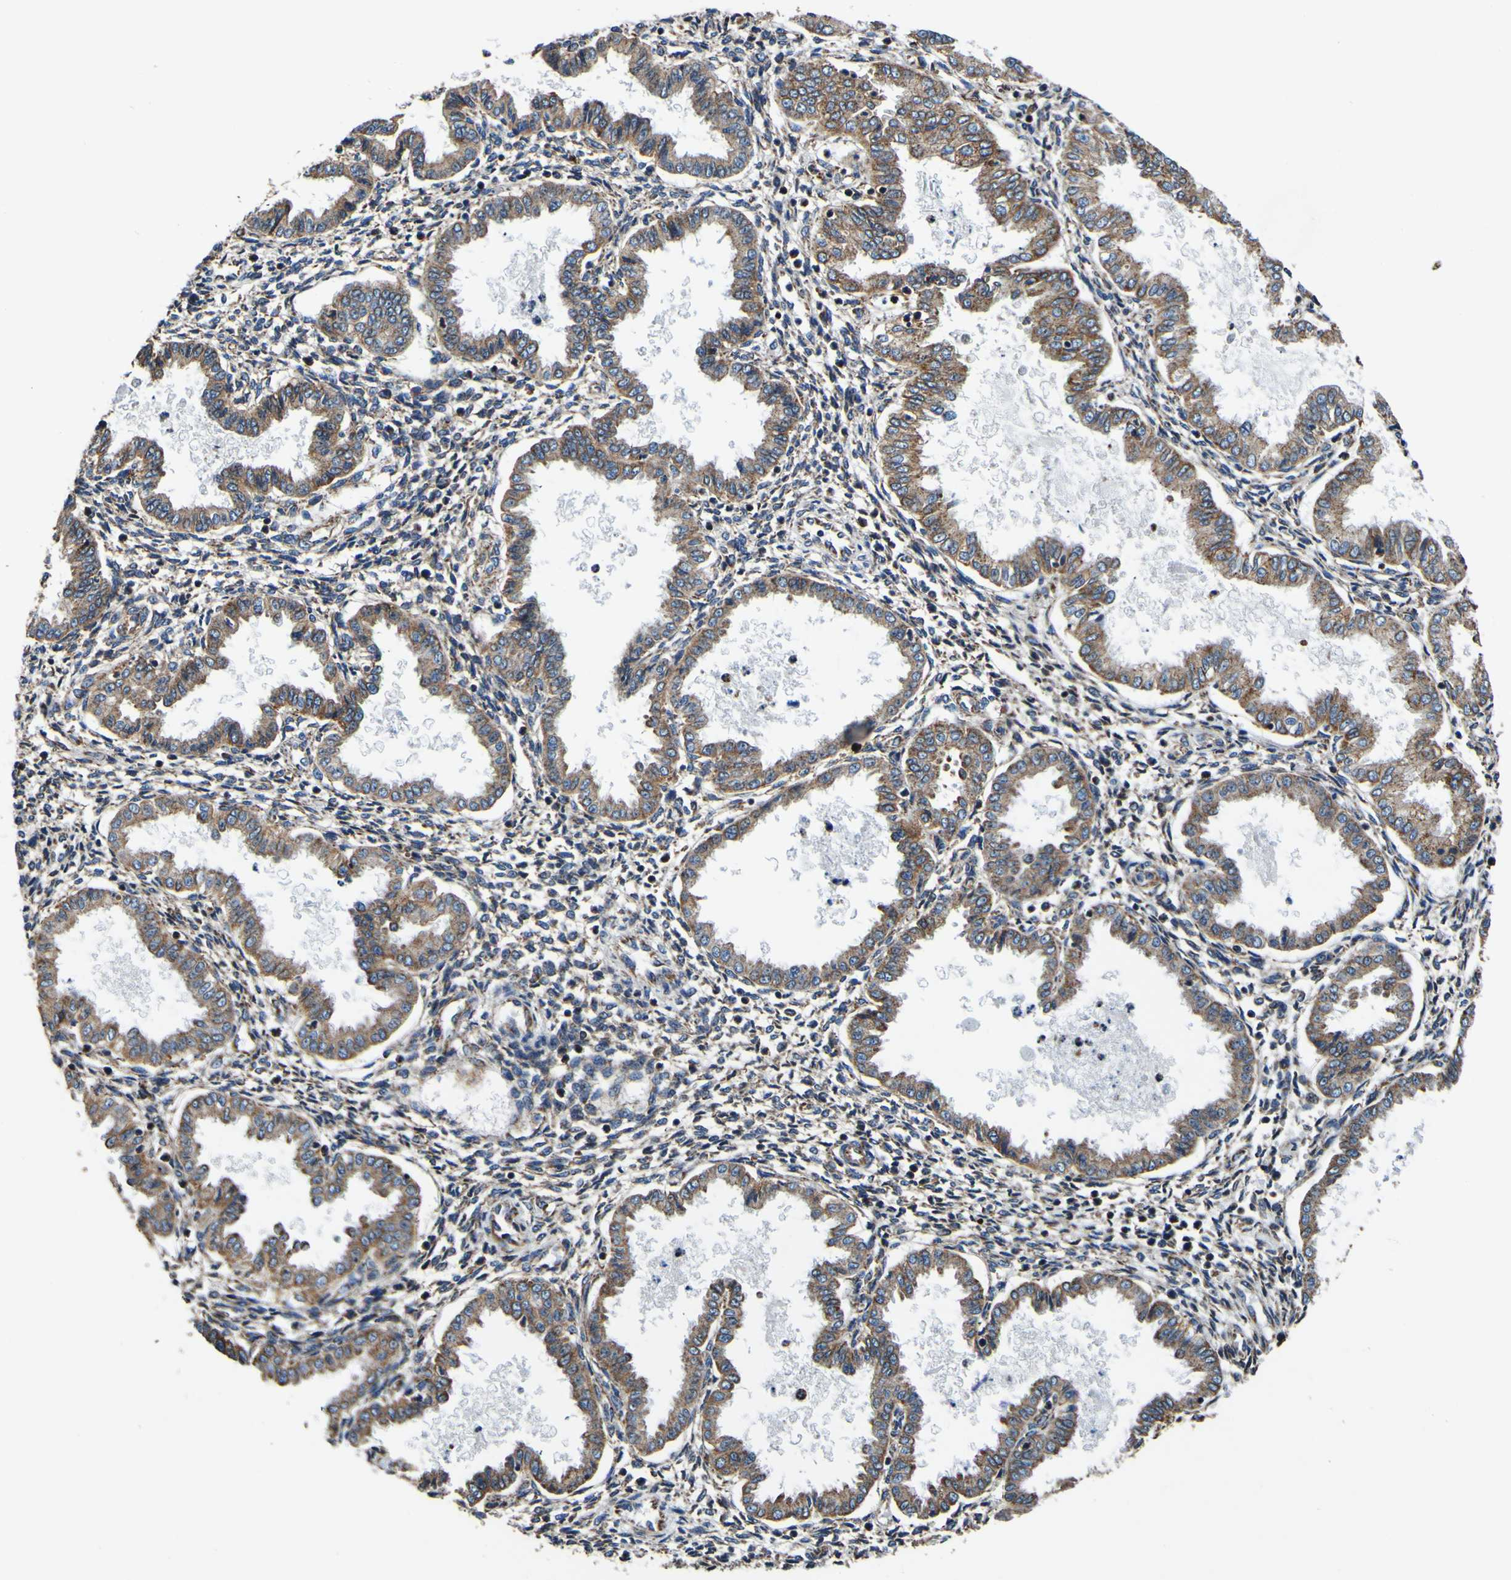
{"staining": {"intensity": "moderate", "quantity": "25%-75%", "location": "cytoplasmic/membranous"}, "tissue": "endometrium", "cell_type": "Cells in endometrial stroma", "image_type": "normal", "snomed": [{"axis": "morphology", "description": "Normal tissue, NOS"}, {"axis": "topography", "description": "Endometrium"}], "caption": "Endometrium was stained to show a protein in brown. There is medium levels of moderate cytoplasmic/membranous expression in about 25%-75% of cells in endometrial stroma. (IHC, brightfield microscopy, high magnification).", "gene": "INPP5A", "patient": {"sex": "female", "age": 33}}